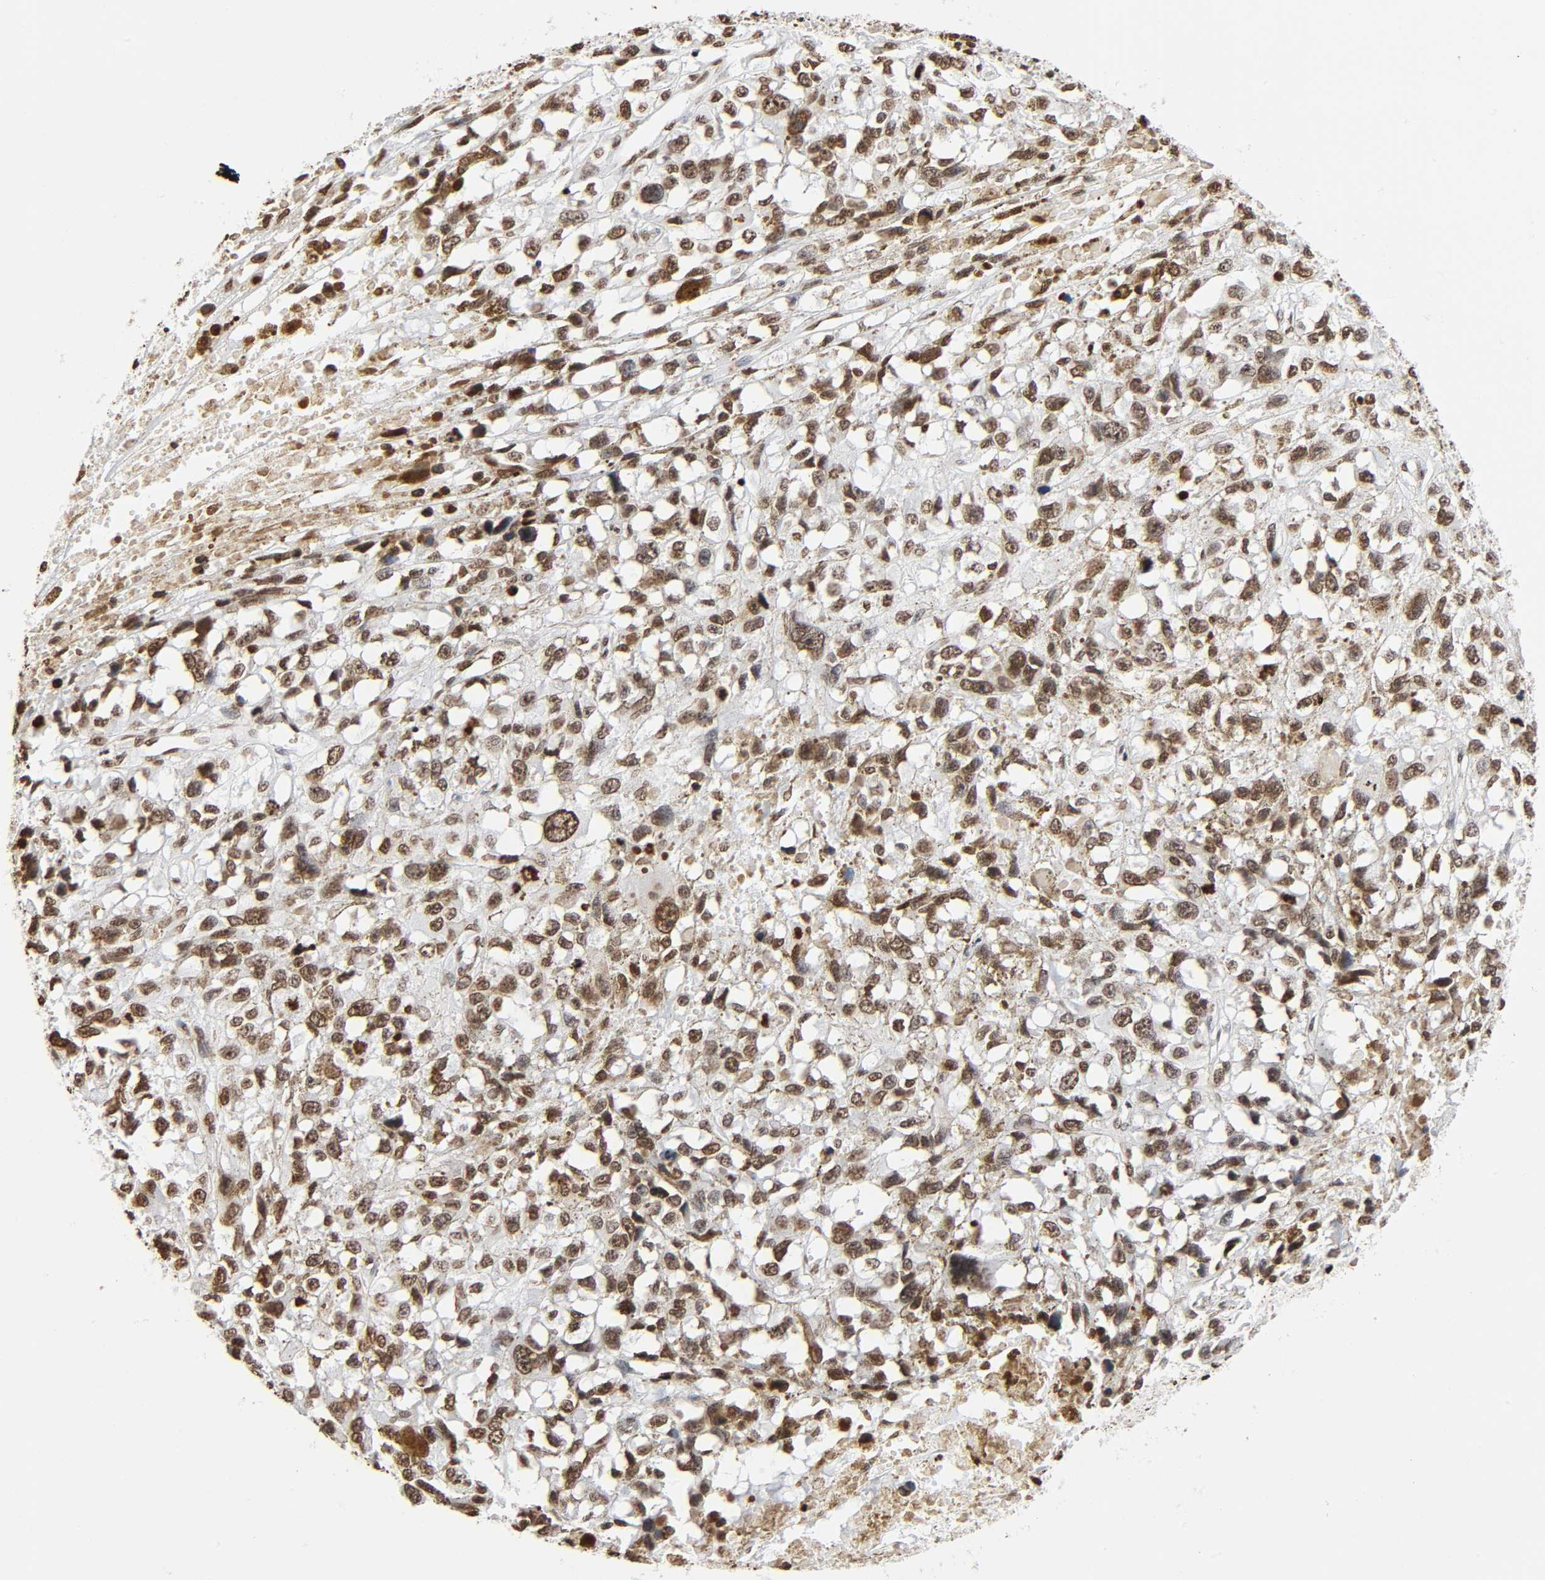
{"staining": {"intensity": "moderate", "quantity": ">75%", "location": "nuclear"}, "tissue": "melanoma", "cell_type": "Tumor cells", "image_type": "cancer", "snomed": [{"axis": "morphology", "description": "Malignant melanoma, Metastatic site"}, {"axis": "topography", "description": "Lymph node"}], "caption": "Protein staining exhibits moderate nuclear staining in approximately >75% of tumor cells in melanoma.", "gene": "HOXA6", "patient": {"sex": "male", "age": 59}}